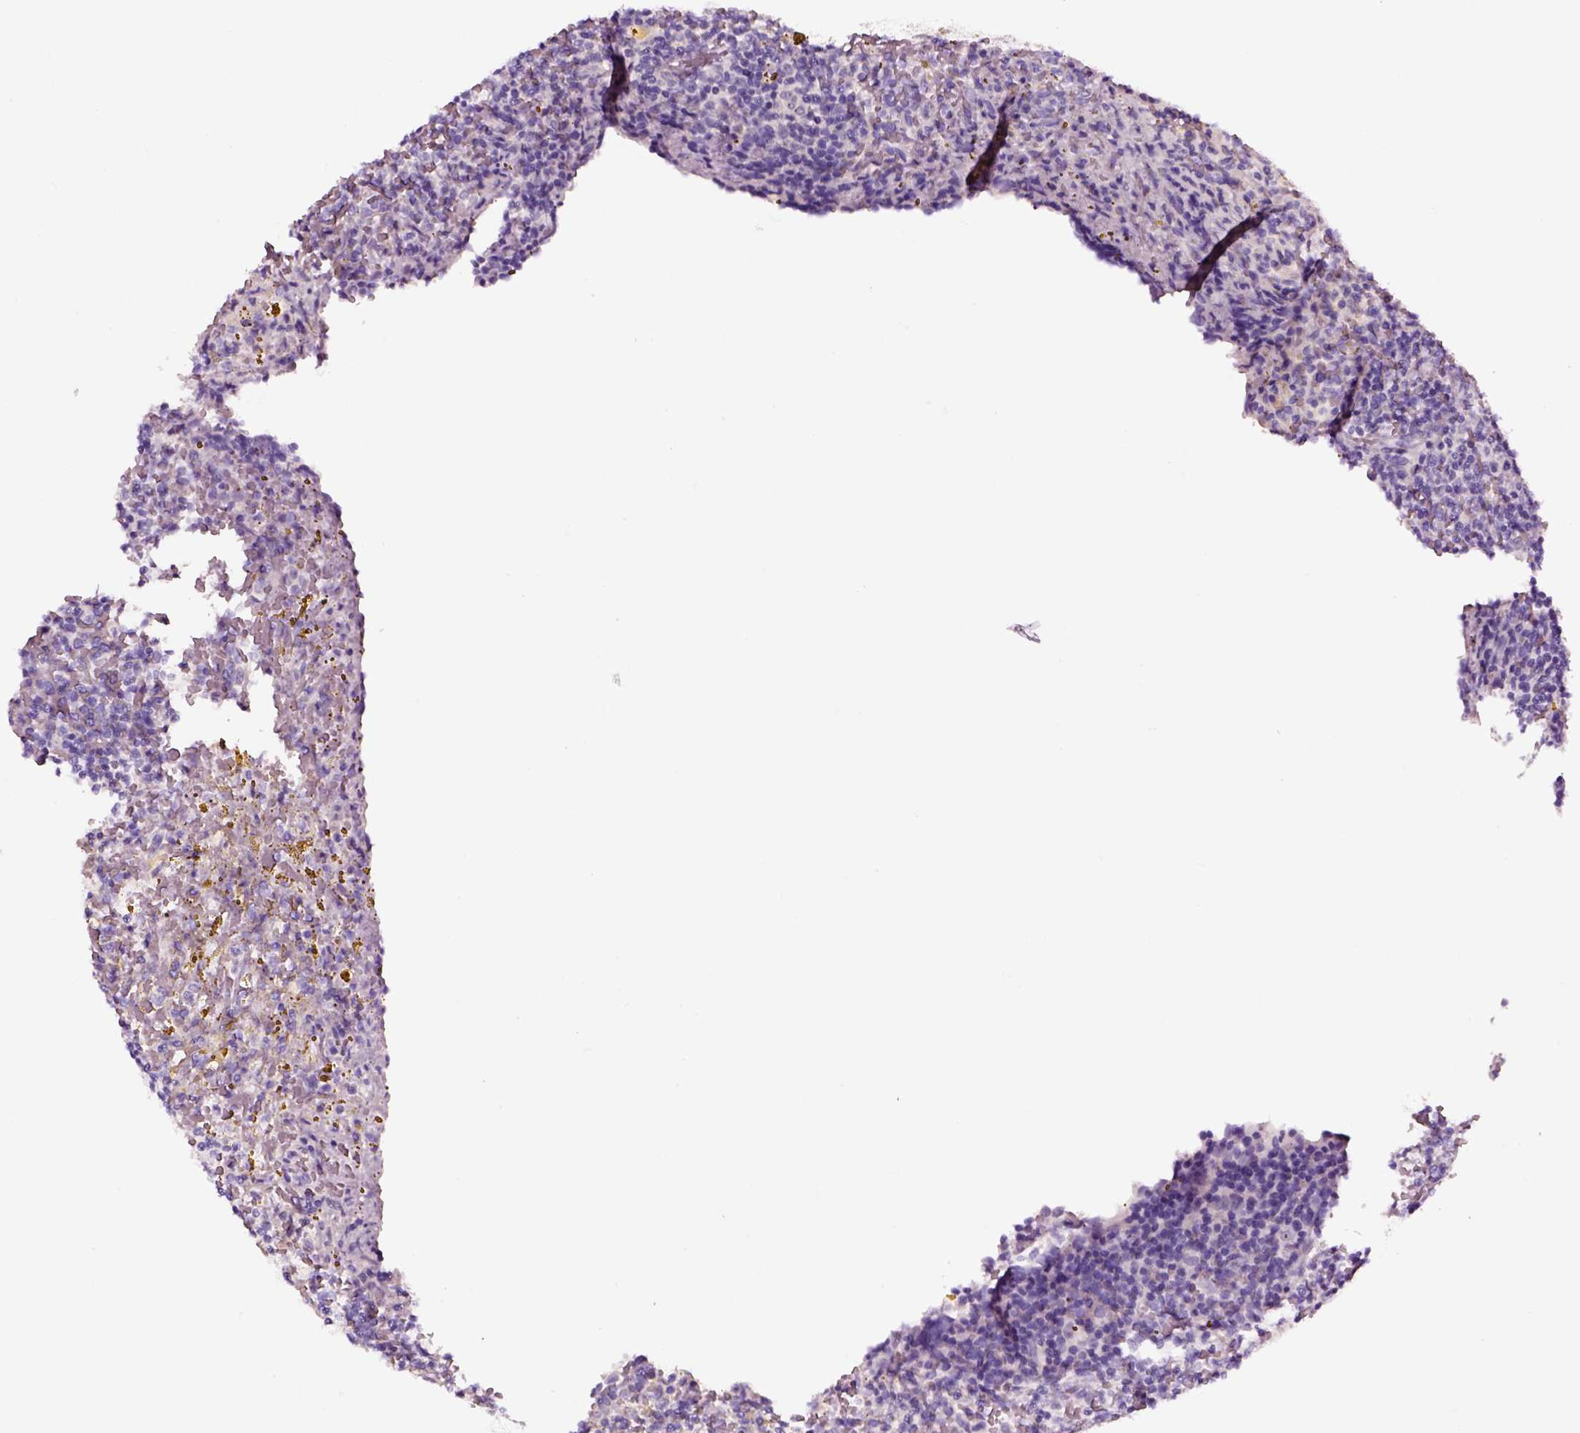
{"staining": {"intensity": "negative", "quantity": "none", "location": "none"}, "tissue": "lymphoma", "cell_type": "Tumor cells", "image_type": "cancer", "snomed": [{"axis": "morphology", "description": "Malignant lymphoma, non-Hodgkin's type, Low grade"}, {"axis": "topography", "description": "Spleen"}], "caption": "A histopathology image of human low-grade malignant lymphoma, non-Hodgkin's type is negative for staining in tumor cells.", "gene": "SMIM17", "patient": {"sex": "female", "age": 70}}